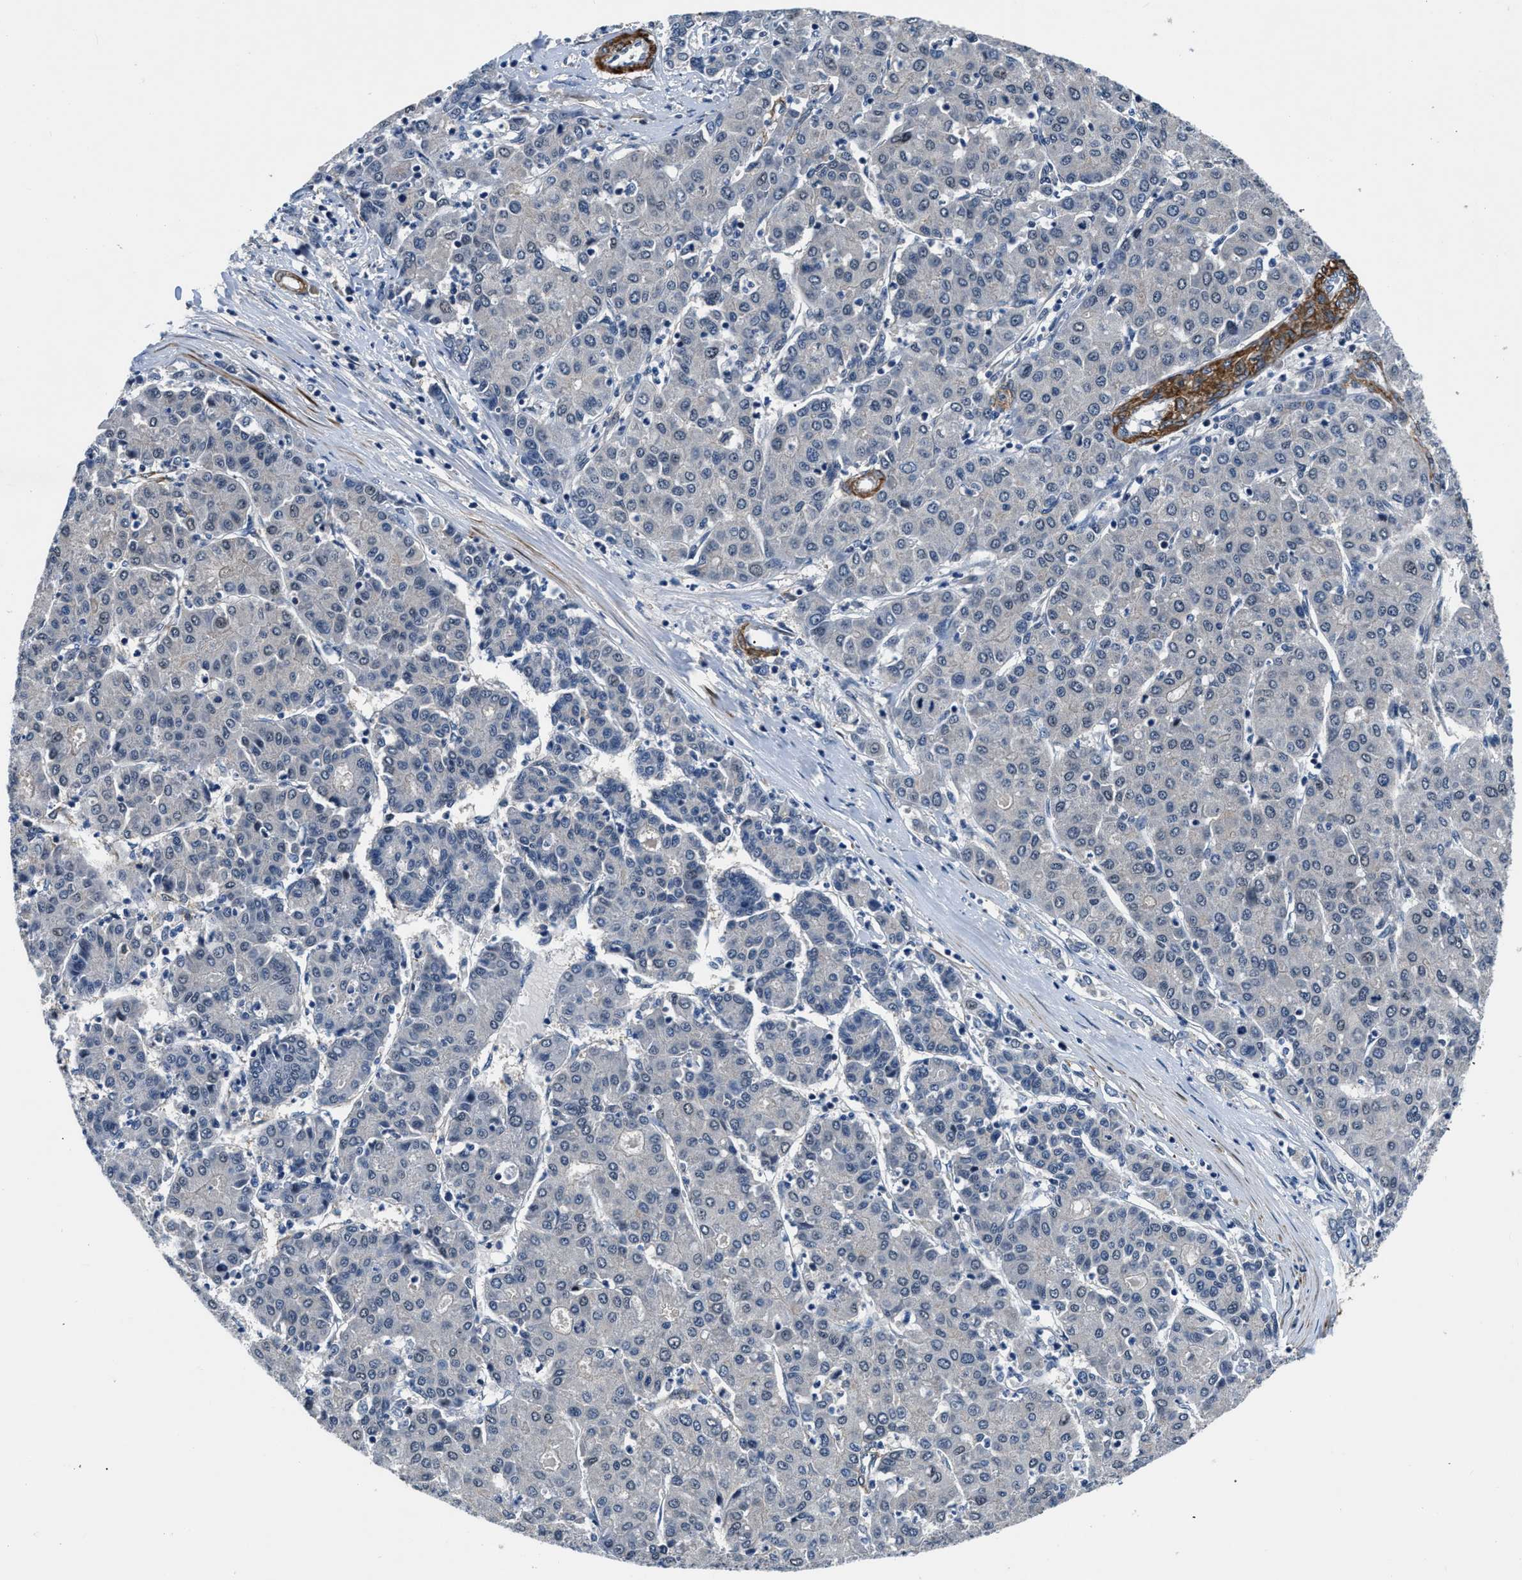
{"staining": {"intensity": "negative", "quantity": "none", "location": "none"}, "tissue": "liver cancer", "cell_type": "Tumor cells", "image_type": "cancer", "snomed": [{"axis": "morphology", "description": "Carcinoma, Hepatocellular, NOS"}, {"axis": "topography", "description": "Liver"}], "caption": "IHC micrograph of neoplastic tissue: liver cancer stained with DAB (3,3'-diaminobenzidine) reveals no significant protein positivity in tumor cells.", "gene": "LANCL2", "patient": {"sex": "male", "age": 65}}